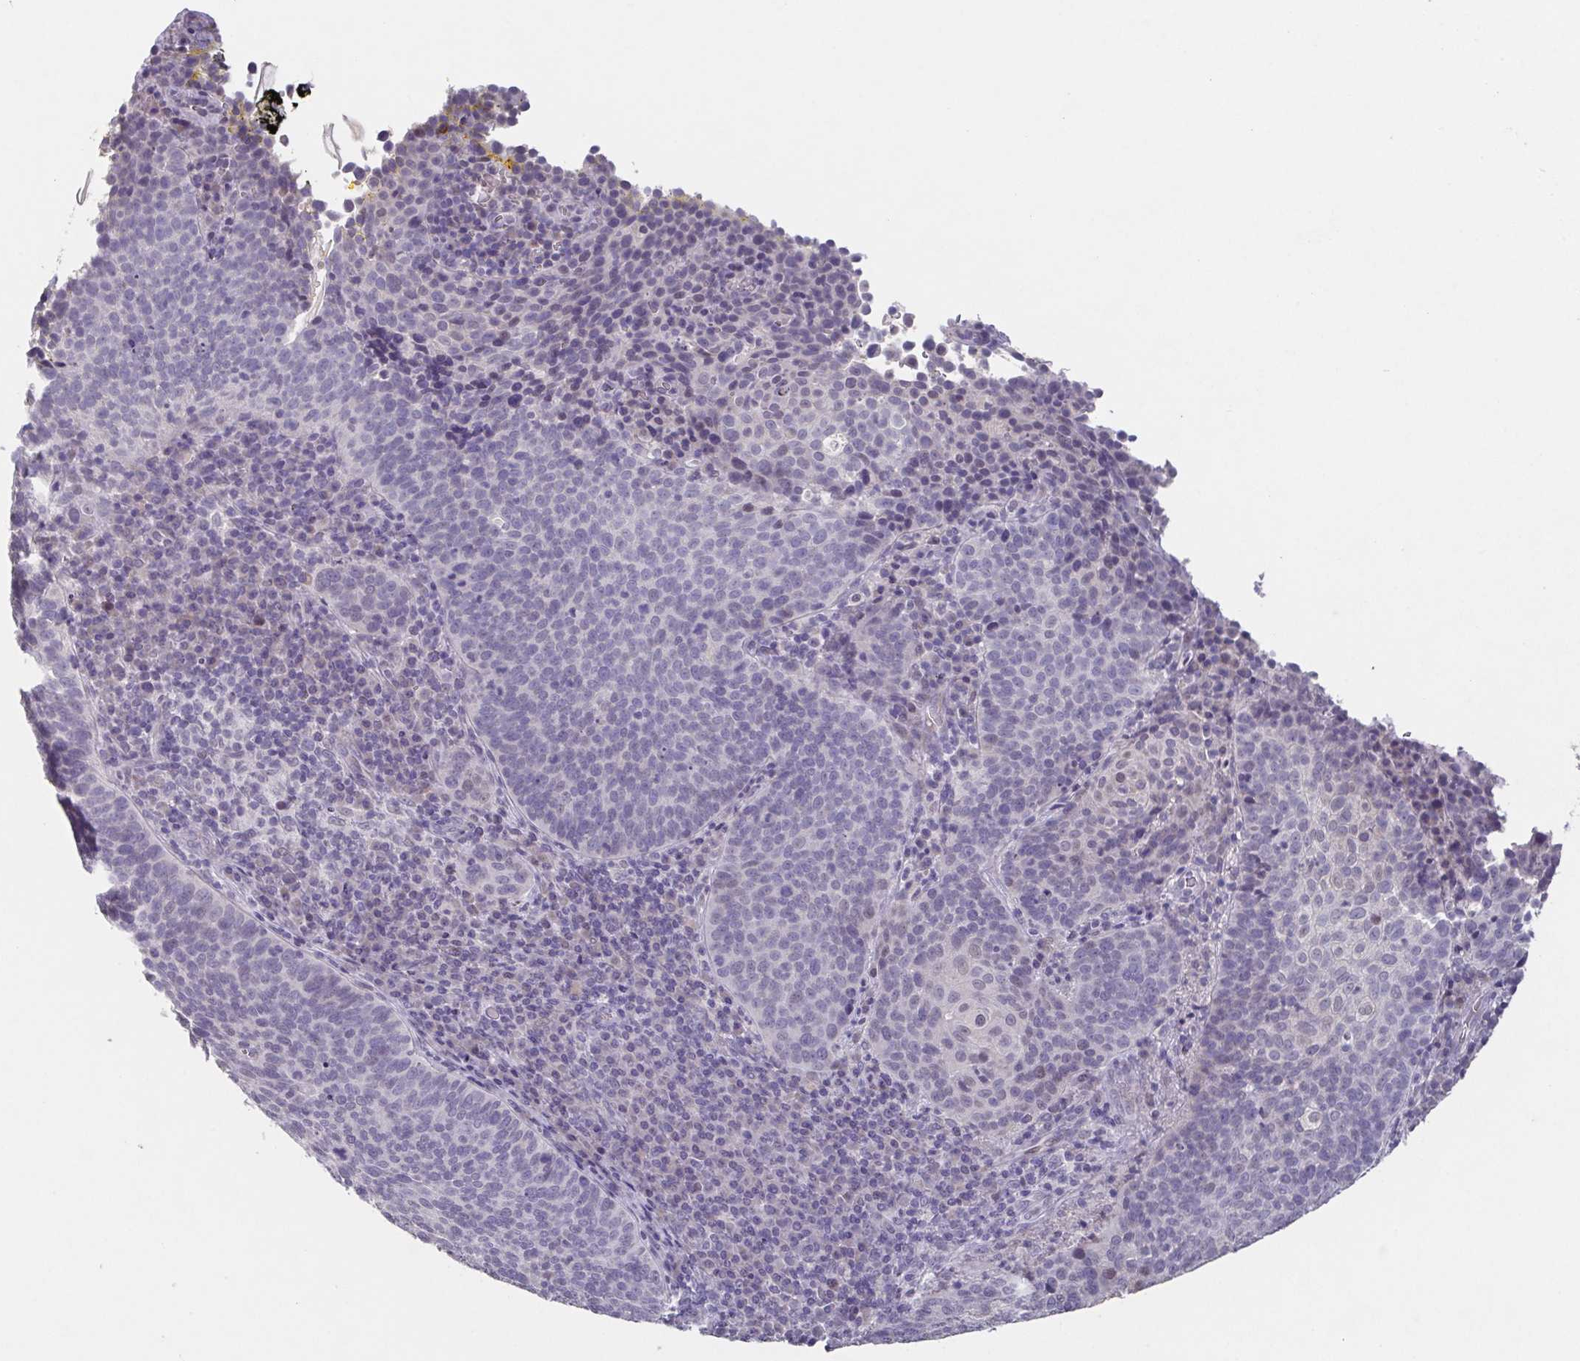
{"staining": {"intensity": "negative", "quantity": "none", "location": "none"}, "tissue": "cervical cancer", "cell_type": "Tumor cells", "image_type": "cancer", "snomed": [{"axis": "morphology", "description": "Squamous cell carcinoma, NOS"}, {"axis": "topography", "description": "Cervix"}], "caption": "High power microscopy micrograph of an IHC micrograph of cervical cancer (squamous cell carcinoma), revealing no significant expression in tumor cells. (Brightfield microscopy of DAB (3,3'-diaminobenzidine) immunohistochemistry at high magnification).", "gene": "GHRL", "patient": {"sex": "female", "age": 34}}